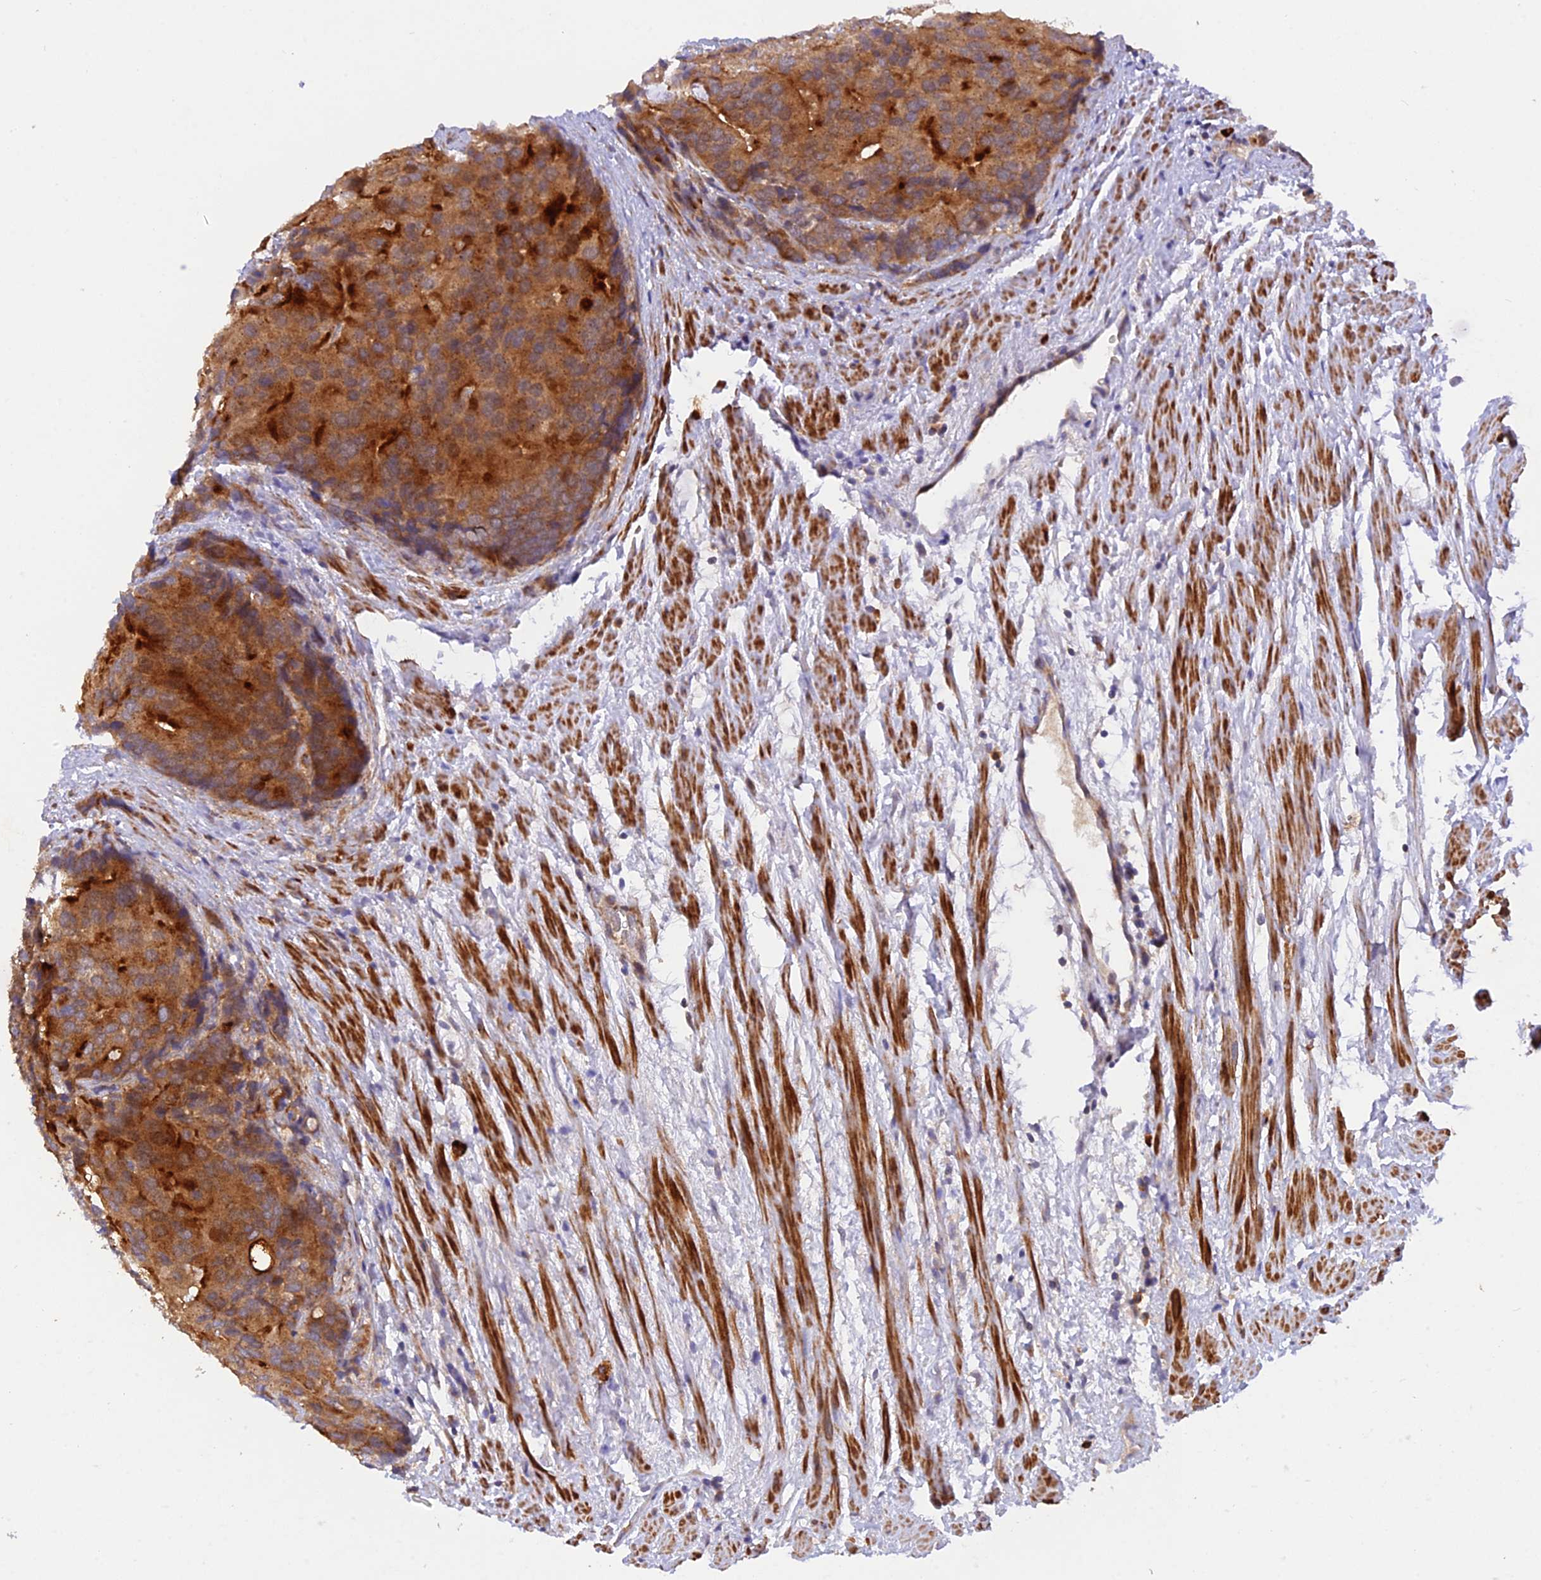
{"staining": {"intensity": "moderate", "quantity": ">75%", "location": "cytoplasmic/membranous"}, "tissue": "prostate cancer", "cell_type": "Tumor cells", "image_type": "cancer", "snomed": [{"axis": "morphology", "description": "Adenocarcinoma, High grade"}, {"axis": "topography", "description": "Prostate"}], "caption": "Tumor cells exhibit medium levels of moderate cytoplasmic/membranous staining in approximately >75% of cells in prostate cancer. The protein of interest is stained brown, and the nuclei are stained in blue (DAB IHC with brightfield microscopy, high magnification).", "gene": "WDFY4", "patient": {"sex": "male", "age": 62}}